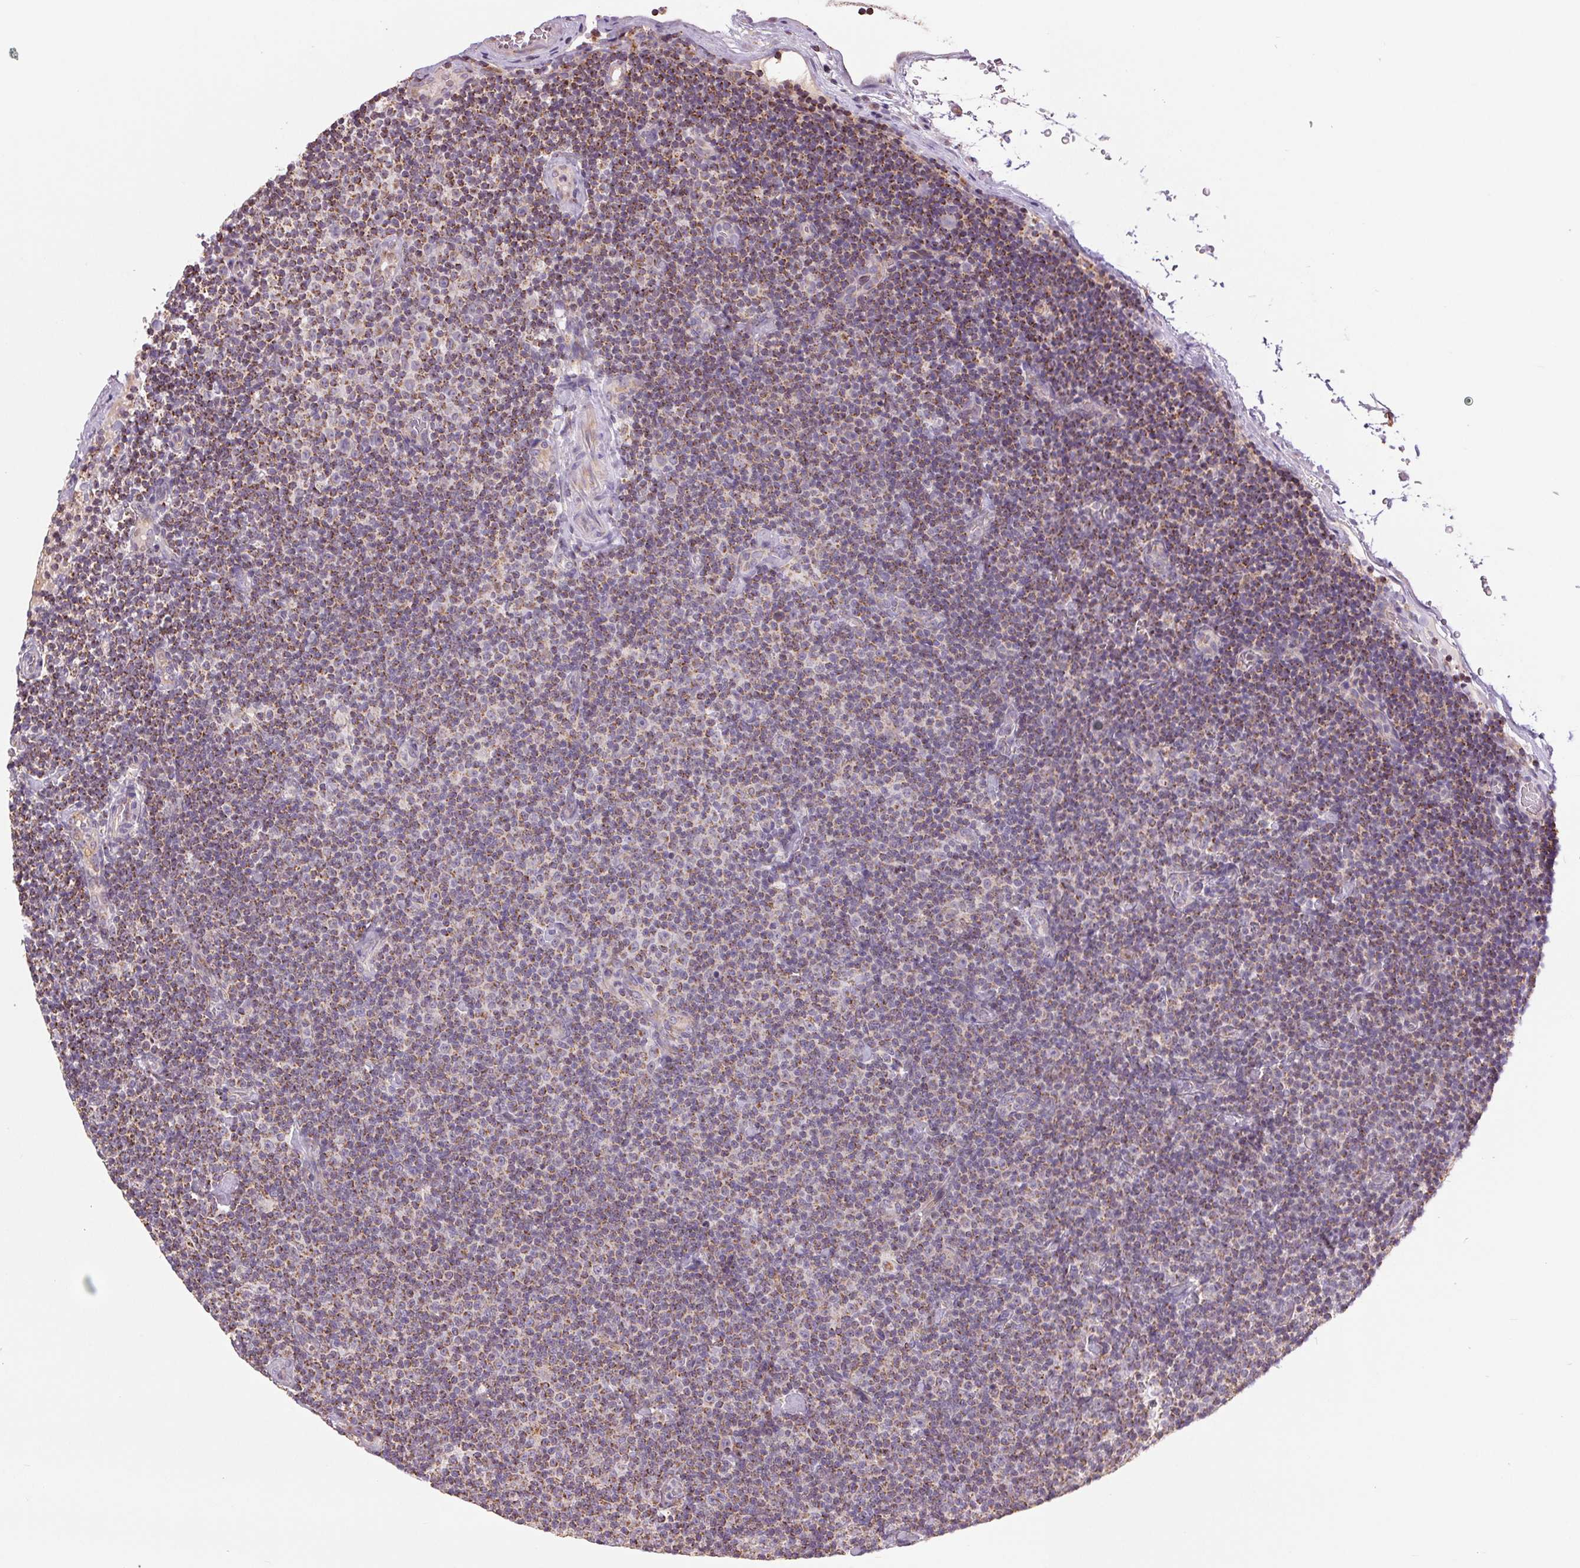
{"staining": {"intensity": "moderate", "quantity": "25%-75%", "location": "cytoplasmic/membranous"}, "tissue": "lymphoma", "cell_type": "Tumor cells", "image_type": "cancer", "snomed": [{"axis": "morphology", "description": "Malignant lymphoma, non-Hodgkin's type, Low grade"}, {"axis": "topography", "description": "Lymph node"}], "caption": "Malignant lymphoma, non-Hodgkin's type (low-grade) tissue exhibits moderate cytoplasmic/membranous staining in approximately 25%-75% of tumor cells, visualized by immunohistochemistry.", "gene": "DGUOK", "patient": {"sex": "male", "age": 81}}